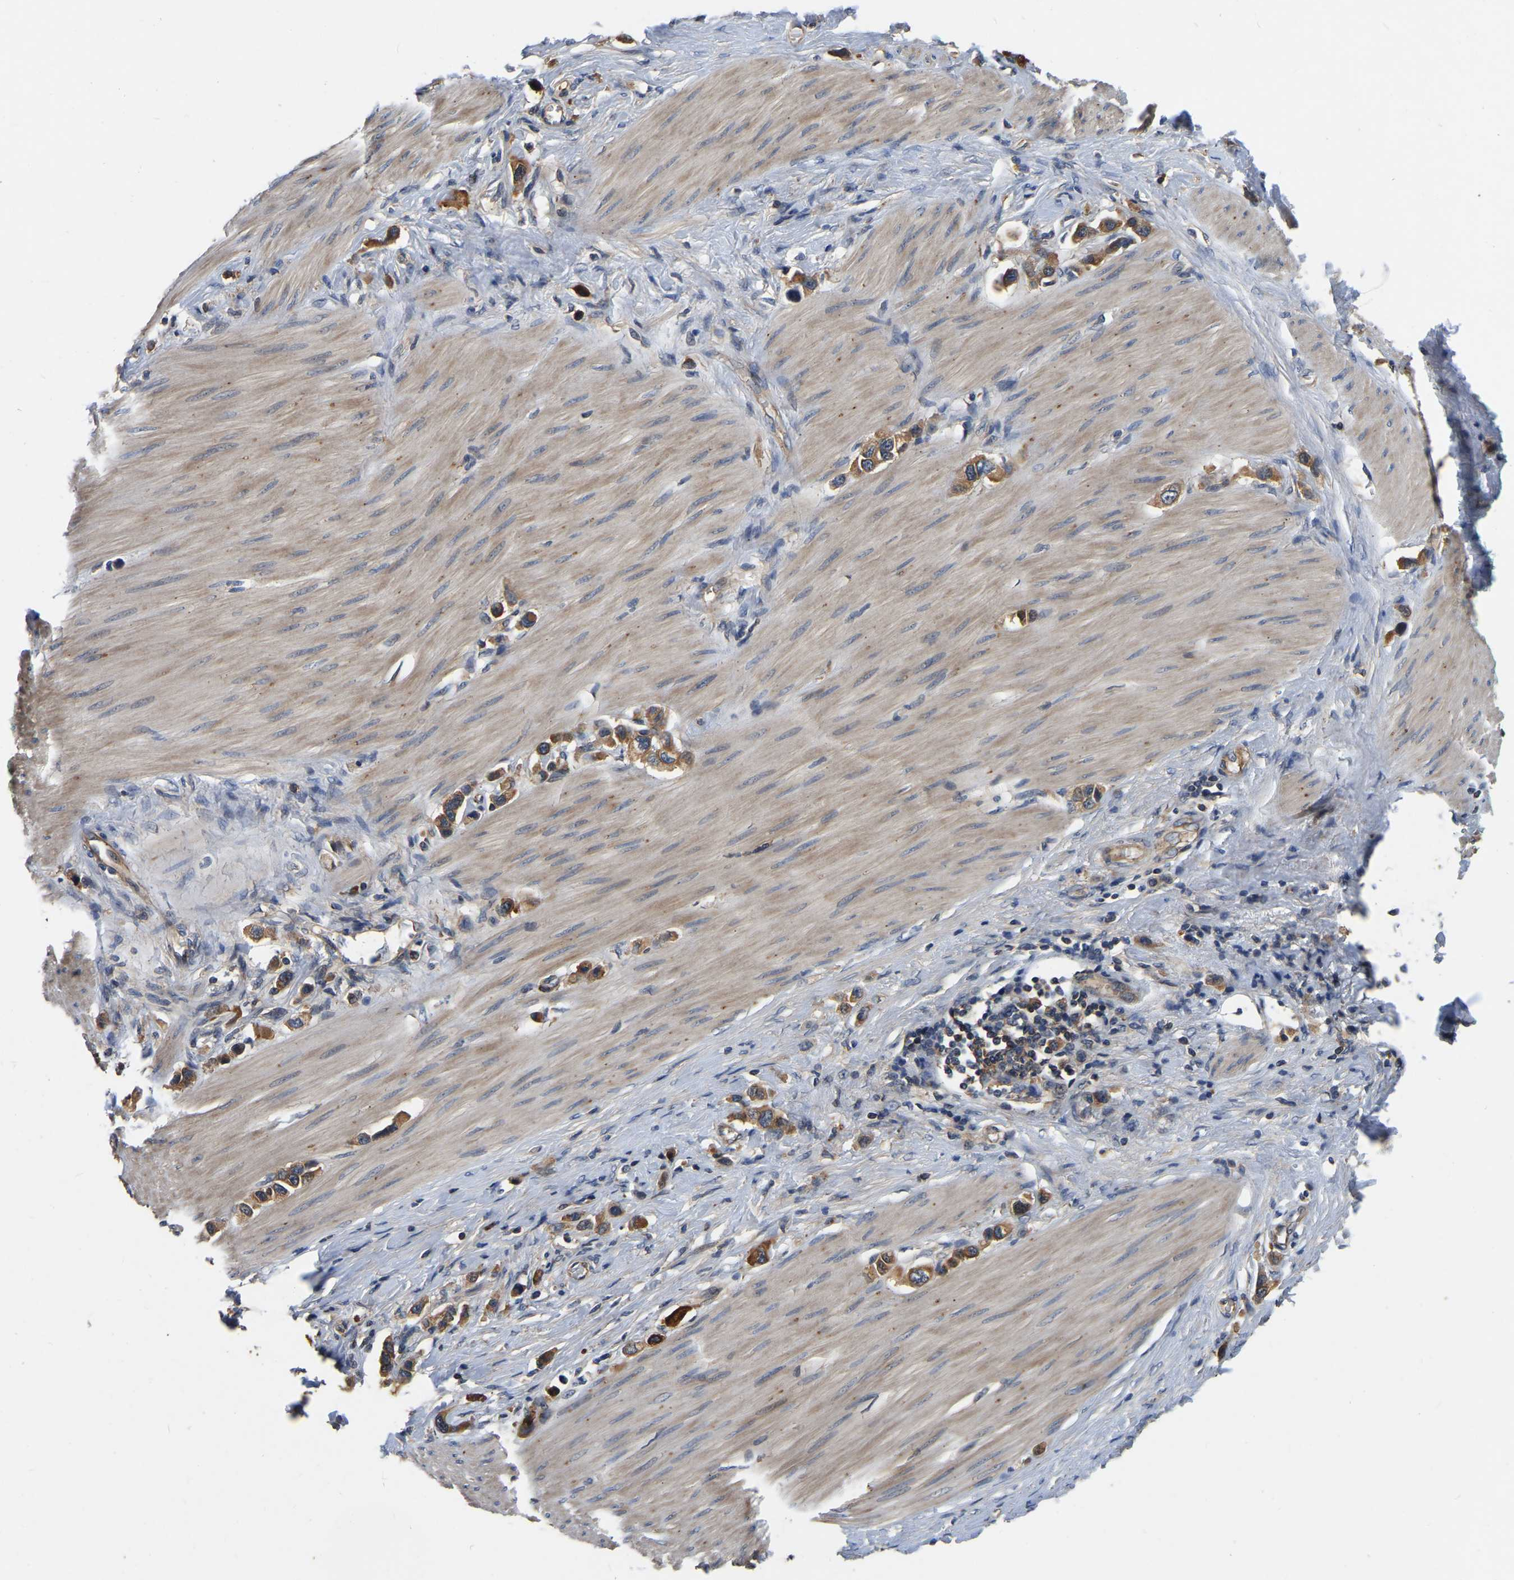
{"staining": {"intensity": "moderate", "quantity": ">75%", "location": "cytoplasmic/membranous"}, "tissue": "stomach cancer", "cell_type": "Tumor cells", "image_type": "cancer", "snomed": [{"axis": "morphology", "description": "Adenocarcinoma, NOS"}, {"axis": "topography", "description": "Stomach"}], "caption": "An image showing moderate cytoplasmic/membranous staining in approximately >75% of tumor cells in stomach adenocarcinoma, as visualized by brown immunohistochemical staining.", "gene": "GARS1", "patient": {"sex": "female", "age": 65}}